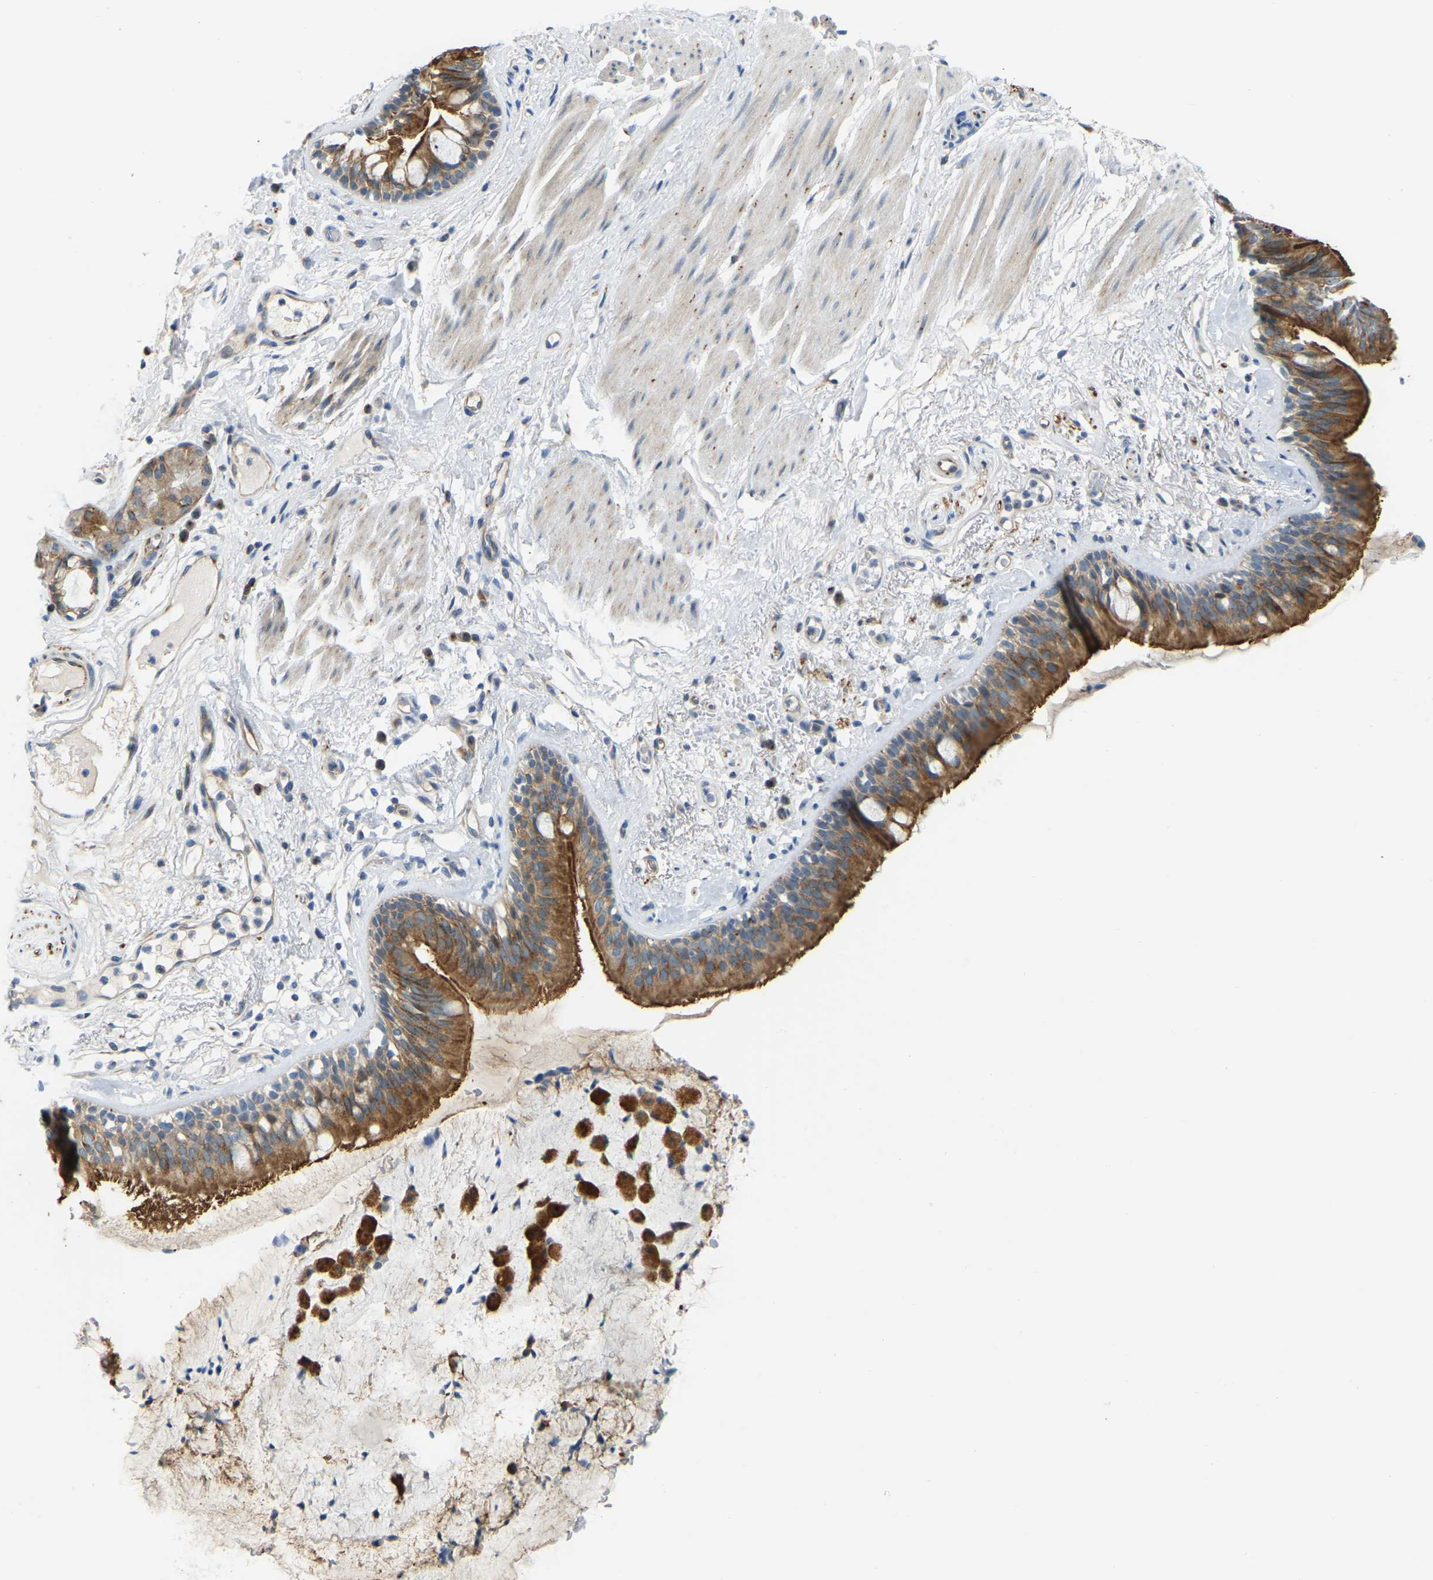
{"staining": {"intensity": "strong", "quantity": ">75%", "location": "cytoplasmic/membranous"}, "tissue": "bronchus", "cell_type": "Respiratory epithelial cells", "image_type": "normal", "snomed": [{"axis": "morphology", "description": "Normal tissue, NOS"}, {"axis": "topography", "description": "Cartilage tissue"}], "caption": "Immunohistochemistry (DAB (3,3'-diaminobenzidine)) staining of benign human bronchus shows strong cytoplasmic/membranous protein positivity in about >75% of respiratory epithelial cells.", "gene": "NME8", "patient": {"sex": "female", "age": 63}}